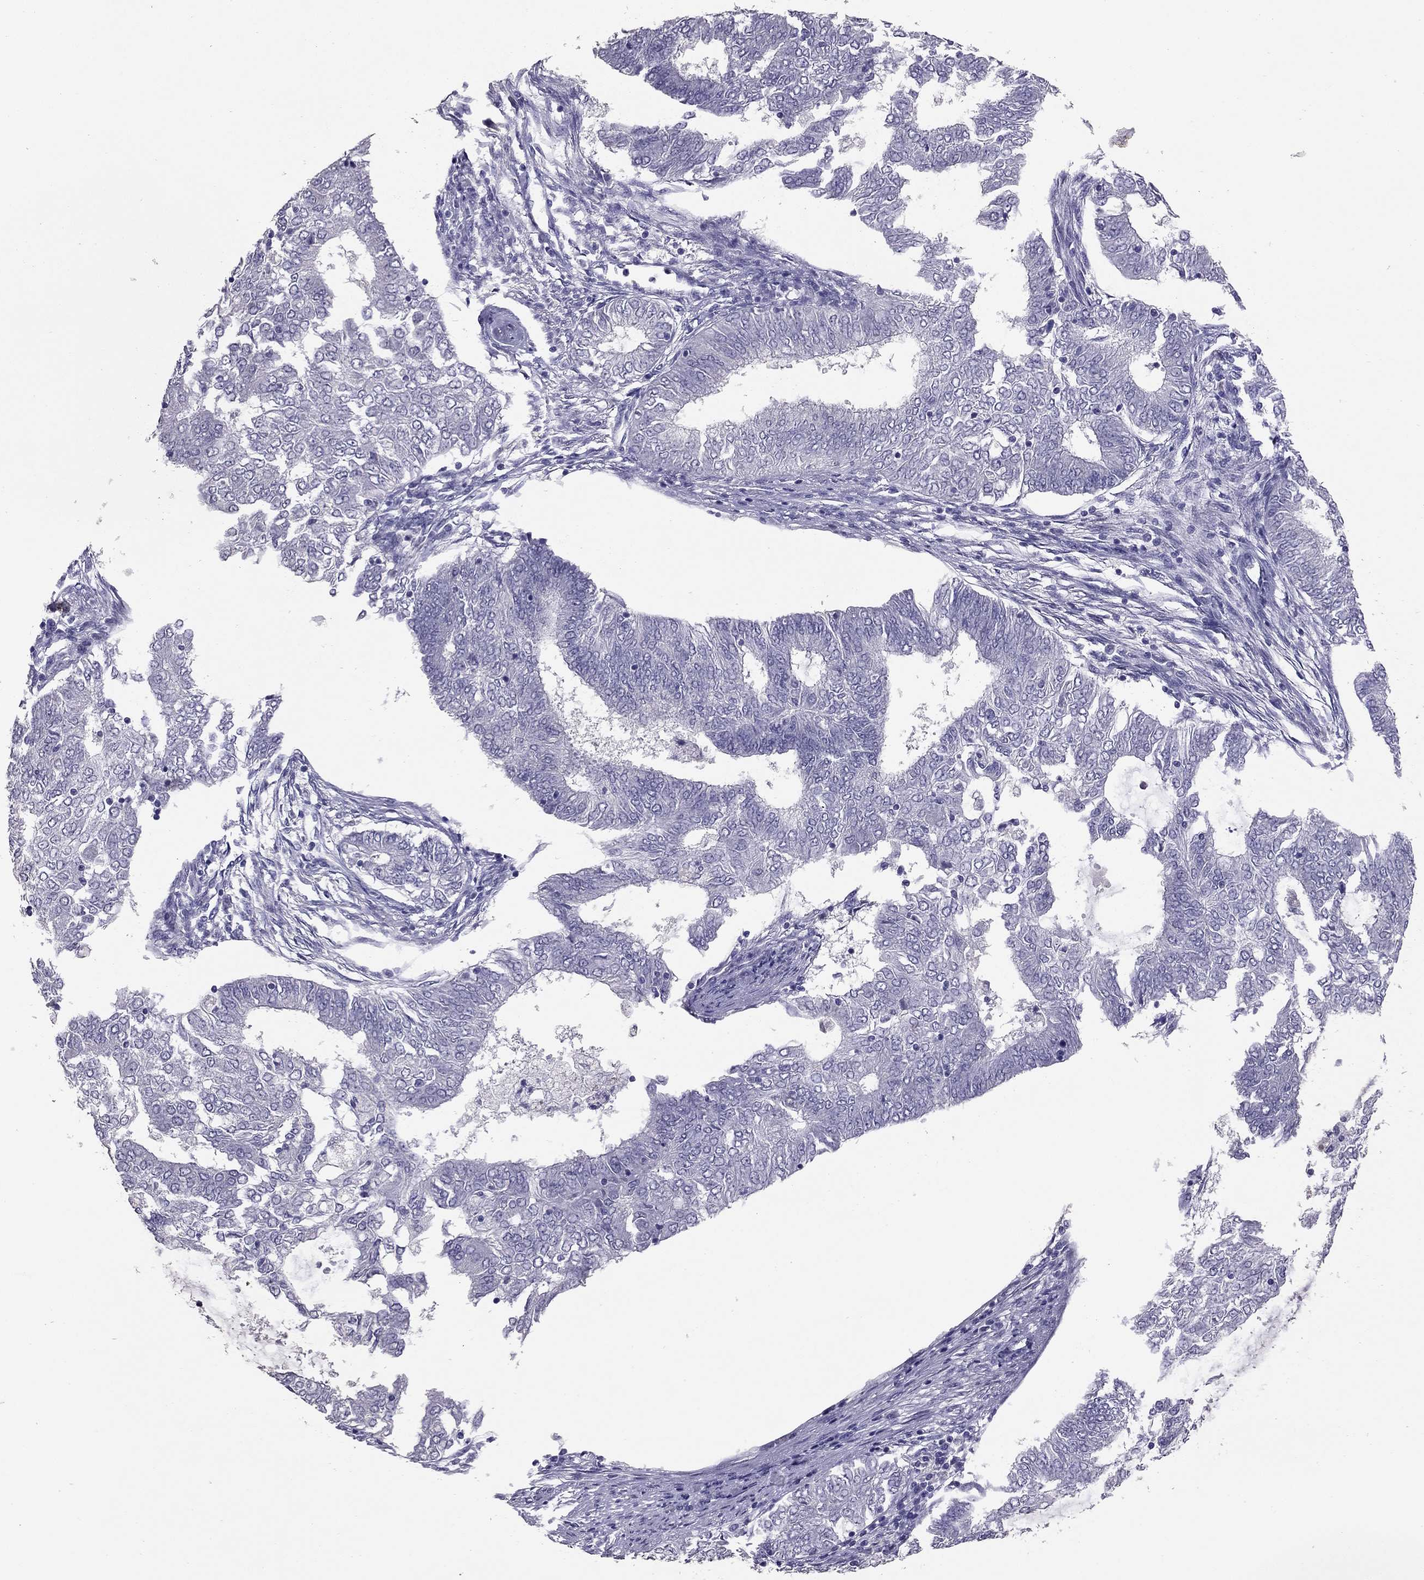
{"staining": {"intensity": "negative", "quantity": "none", "location": "none"}, "tissue": "endometrial cancer", "cell_type": "Tumor cells", "image_type": "cancer", "snomed": [{"axis": "morphology", "description": "Adenocarcinoma, NOS"}, {"axis": "topography", "description": "Endometrium"}], "caption": "Histopathology image shows no significant protein staining in tumor cells of adenocarcinoma (endometrial).", "gene": "RHO", "patient": {"sex": "female", "age": 62}}